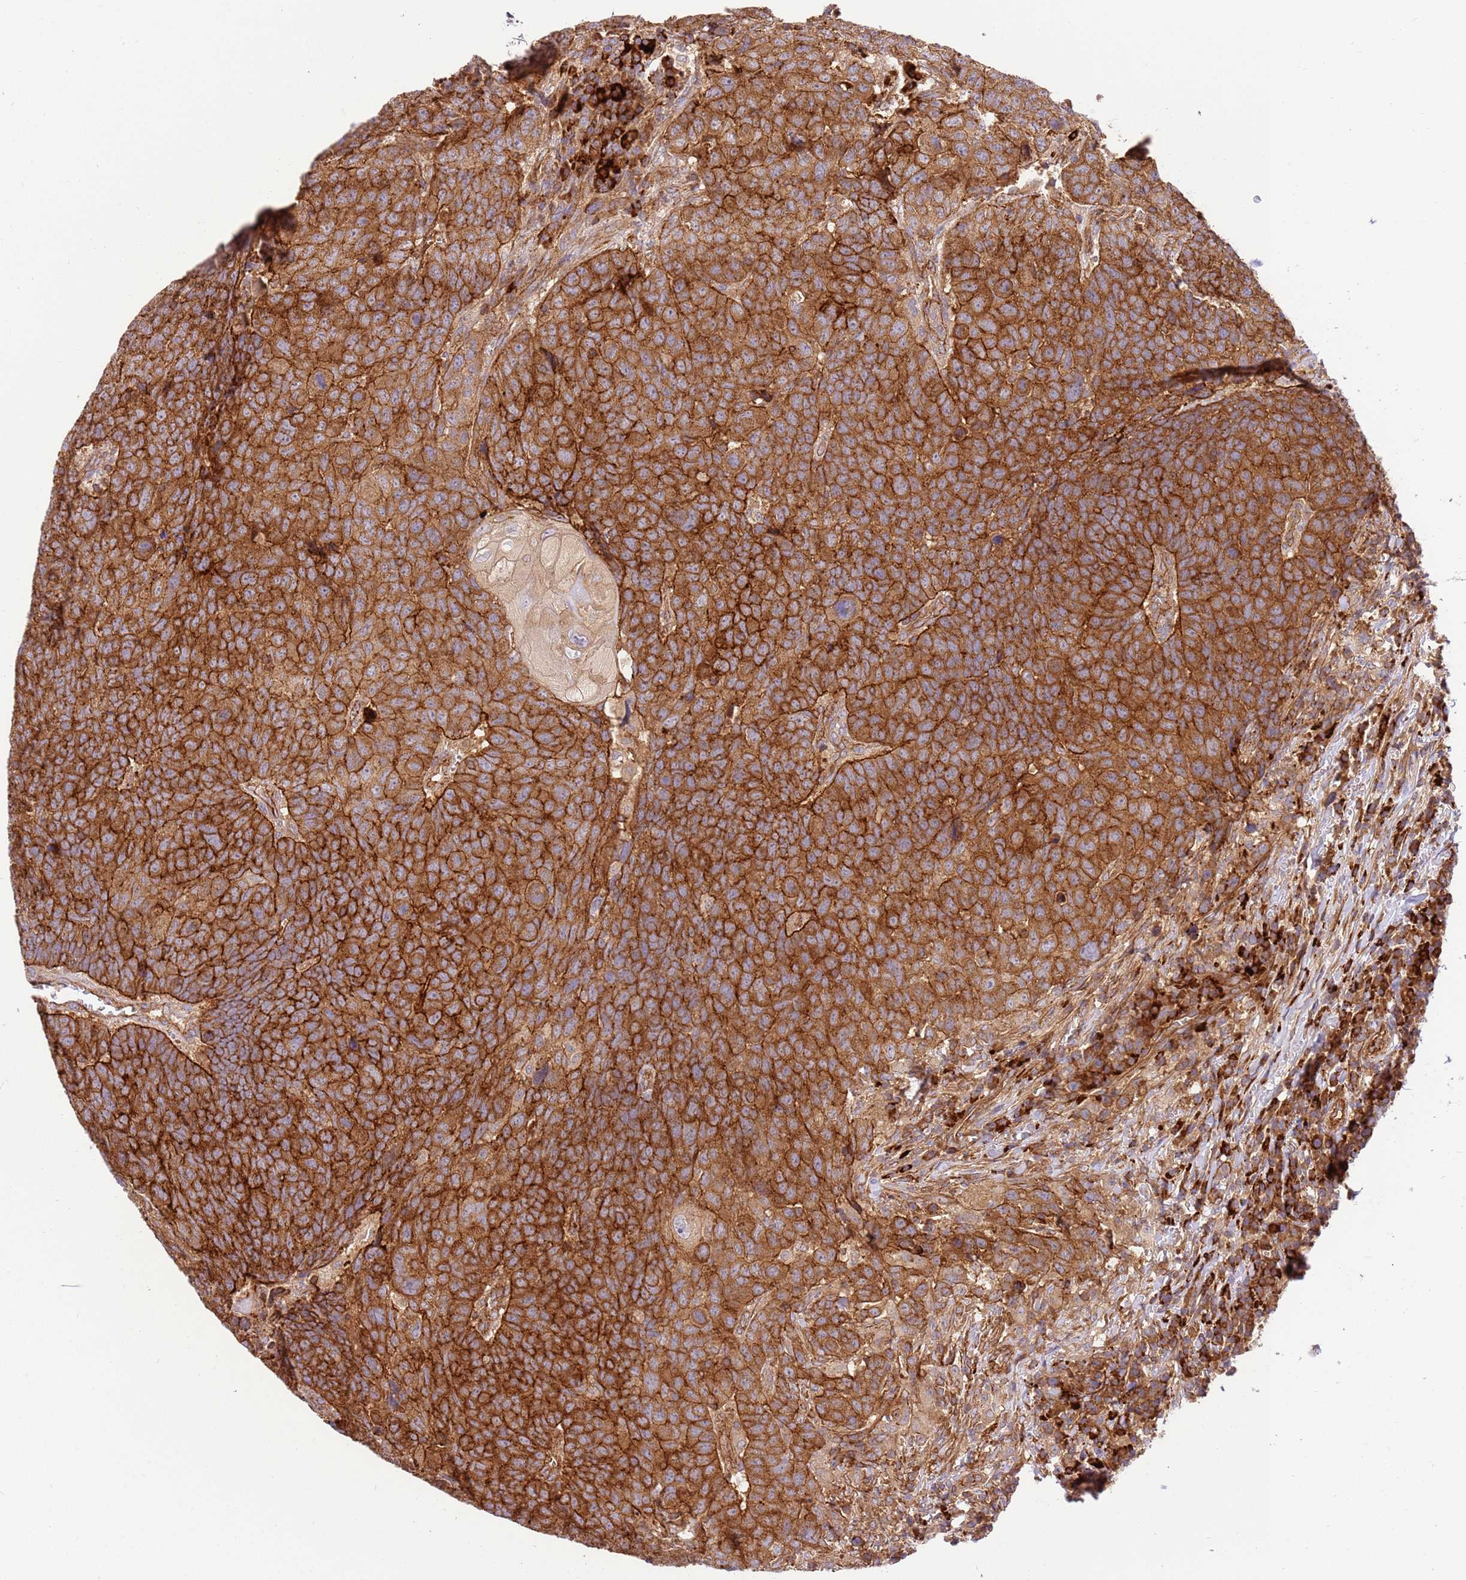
{"staining": {"intensity": "strong", "quantity": ">75%", "location": "cytoplasmic/membranous"}, "tissue": "head and neck cancer", "cell_type": "Tumor cells", "image_type": "cancer", "snomed": [{"axis": "morphology", "description": "Normal tissue, NOS"}, {"axis": "morphology", "description": "Squamous cell carcinoma, NOS"}, {"axis": "topography", "description": "Skeletal muscle"}, {"axis": "topography", "description": "Vascular tissue"}, {"axis": "topography", "description": "Peripheral nerve tissue"}, {"axis": "topography", "description": "Head-Neck"}], "caption": "An immunohistochemistry histopathology image of neoplastic tissue is shown. Protein staining in brown shows strong cytoplasmic/membranous positivity in head and neck squamous cell carcinoma within tumor cells.", "gene": "EFCAB8", "patient": {"sex": "male", "age": 66}}